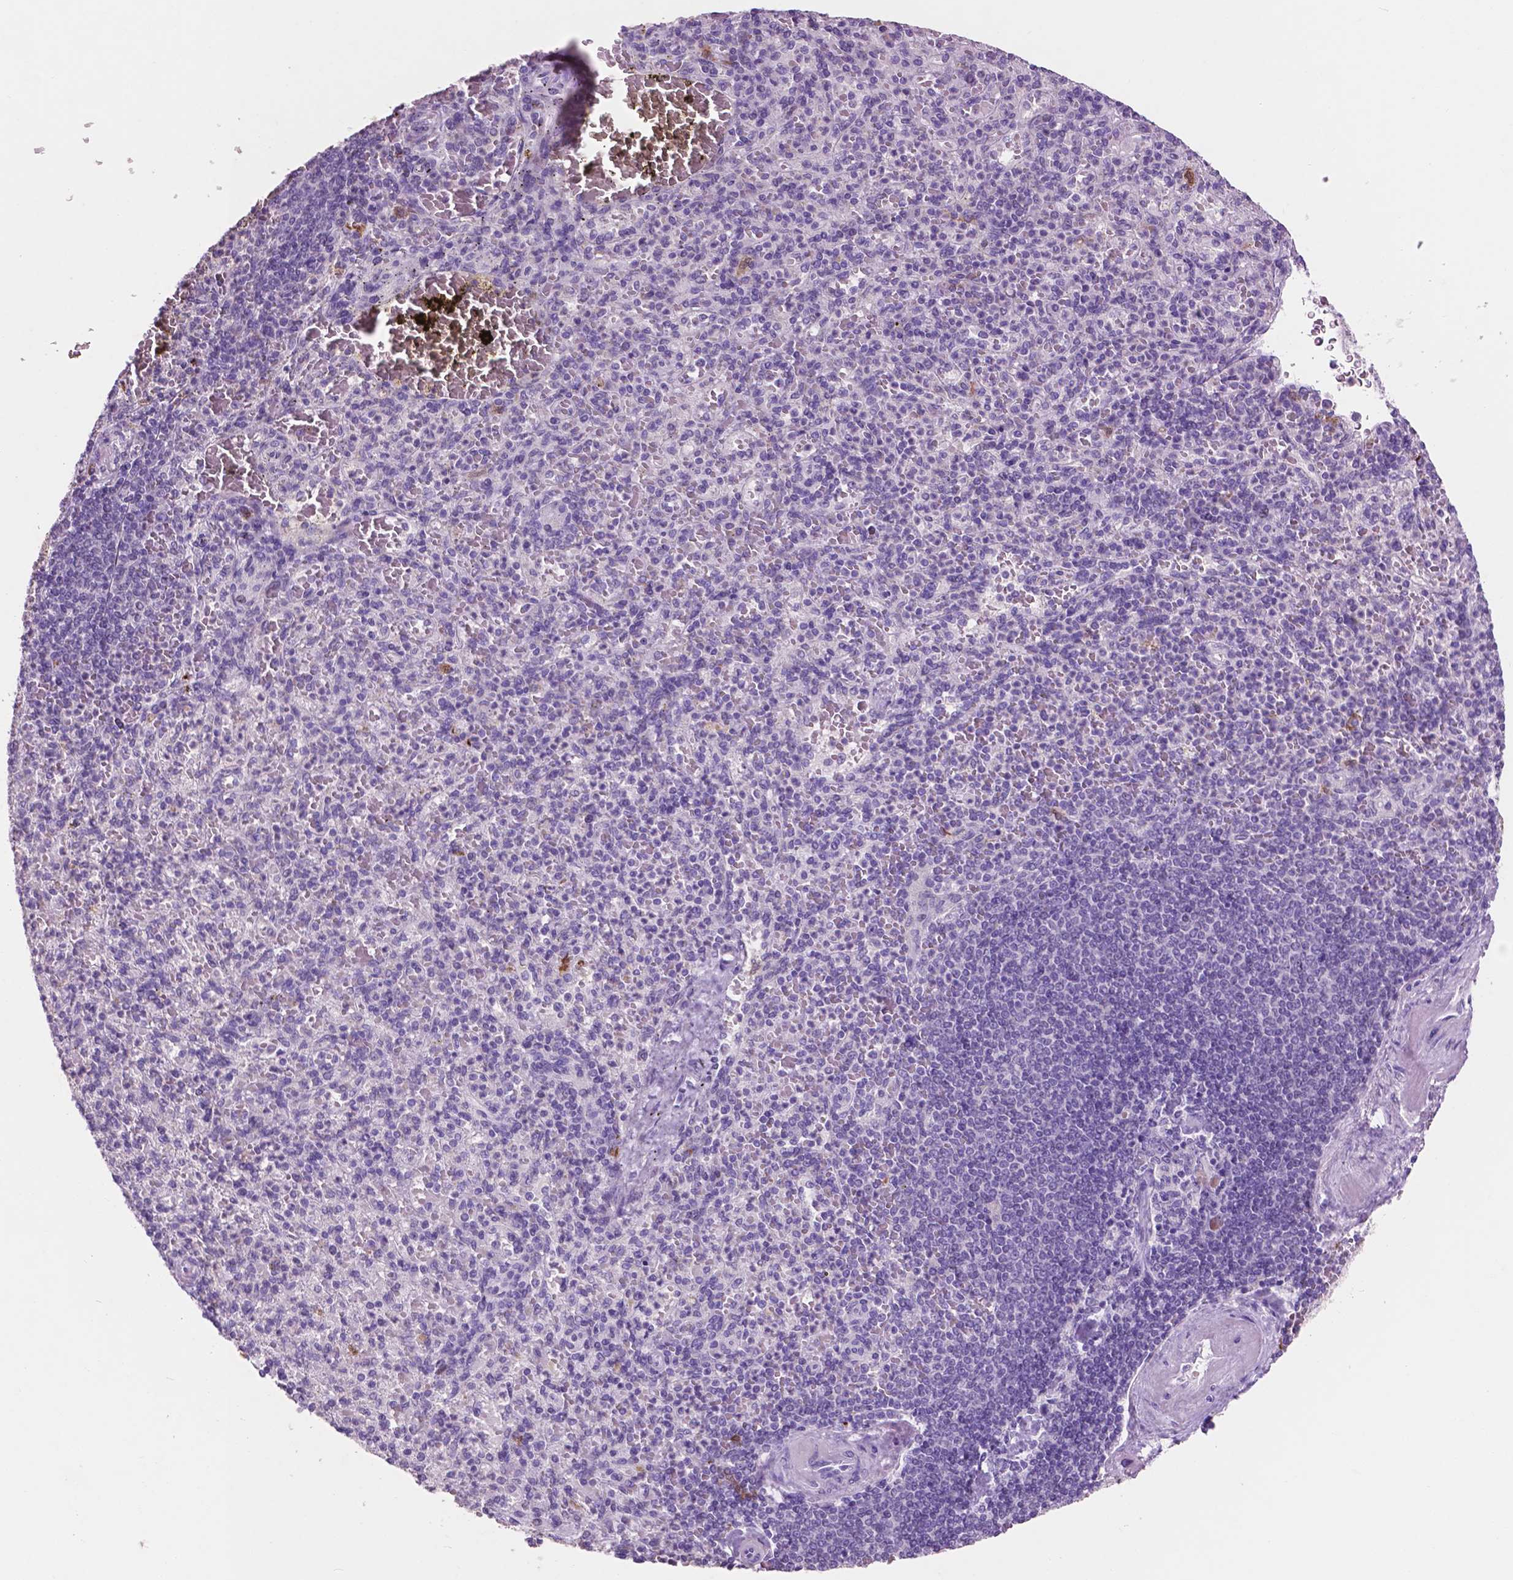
{"staining": {"intensity": "strong", "quantity": "<25%", "location": "cytoplasmic/membranous"}, "tissue": "spleen", "cell_type": "Cells in red pulp", "image_type": "normal", "snomed": [{"axis": "morphology", "description": "Normal tissue, NOS"}, {"axis": "topography", "description": "Spleen"}], "caption": "DAB immunohistochemical staining of normal spleen shows strong cytoplasmic/membranous protein expression in about <25% of cells in red pulp.", "gene": "IDO1", "patient": {"sex": "female", "age": 74}}